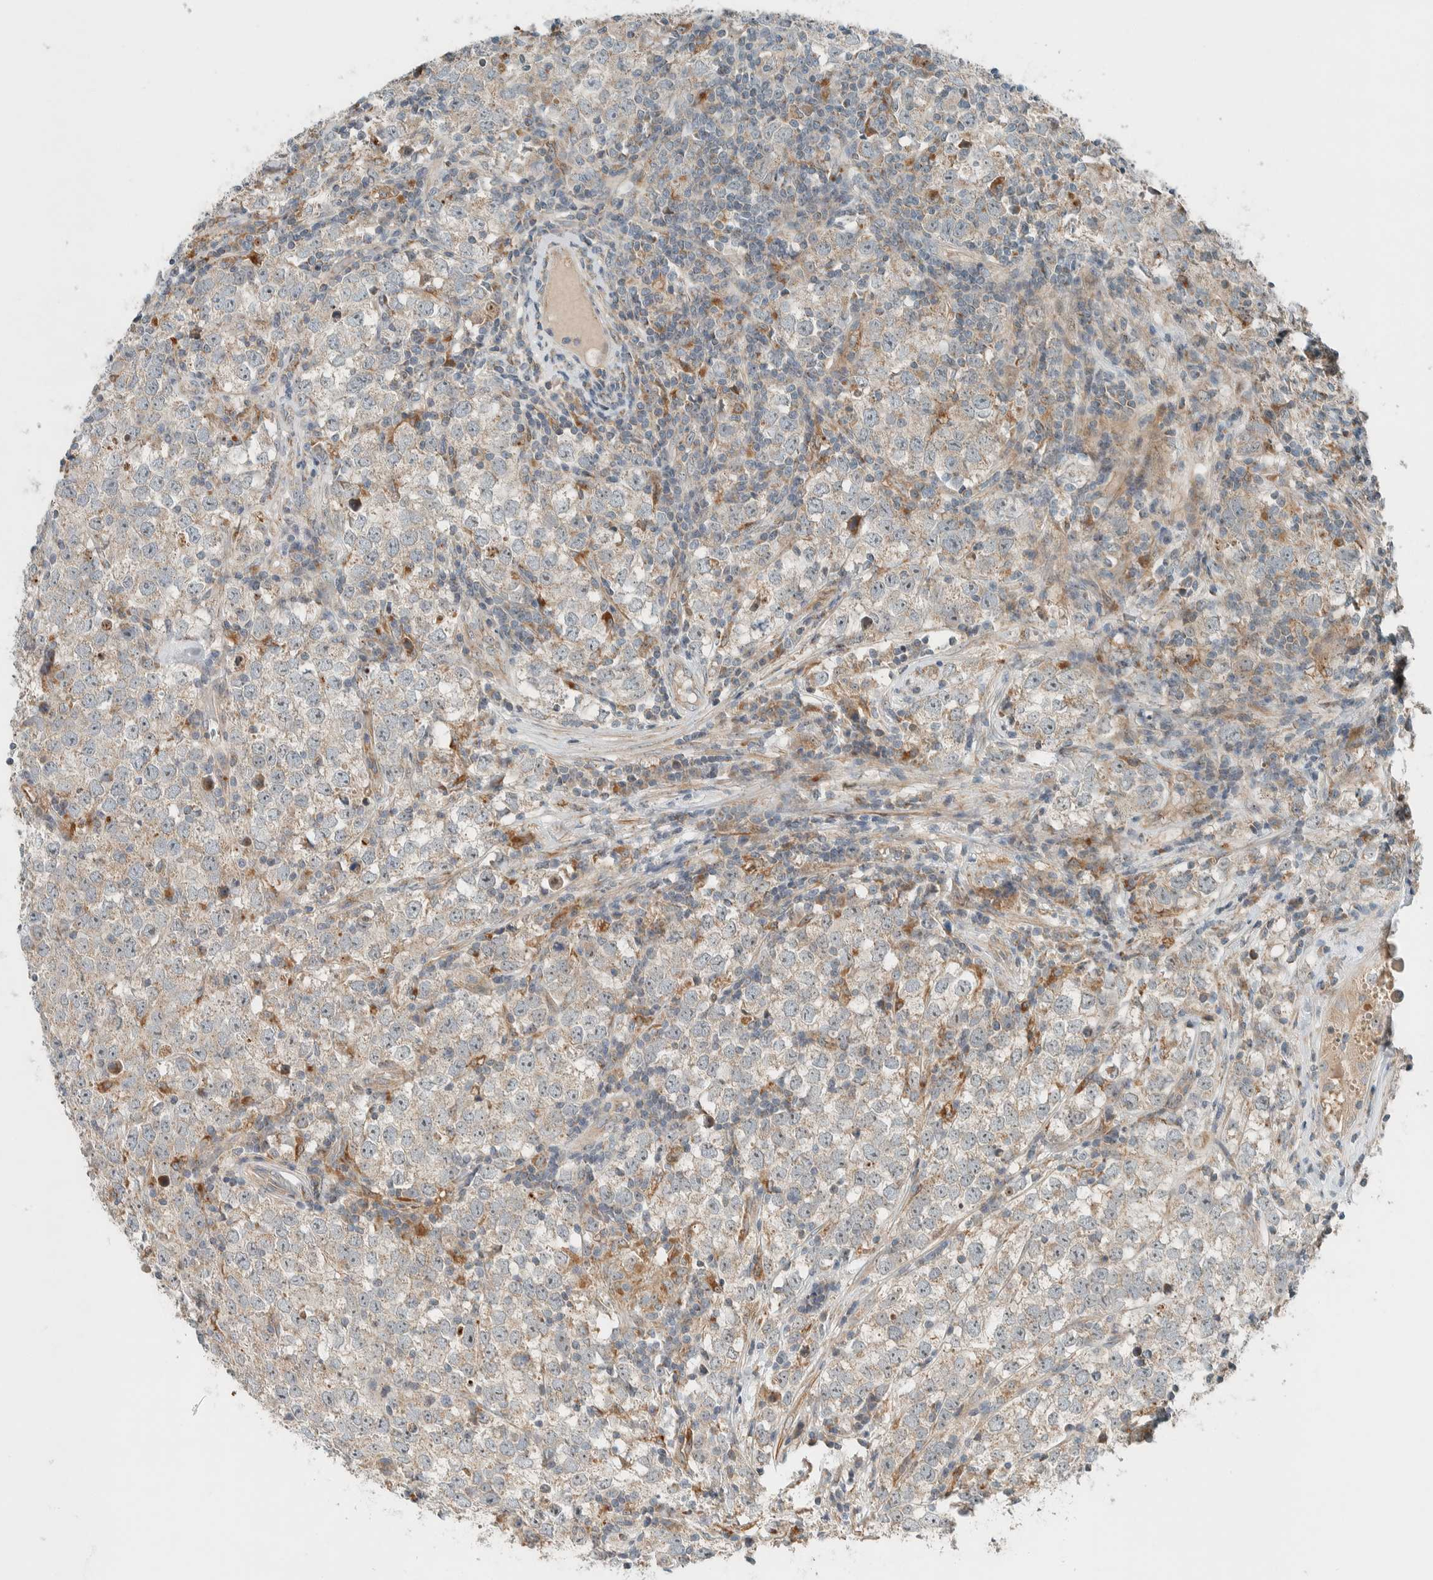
{"staining": {"intensity": "negative", "quantity": "none", "location": "none"}, "tissue": "testis cancer", "cell_type": "Tumor cells", "image_type": "cancer", "snomed": [{"axis": "morphology", "description": "Seminoma, NOS"}, {"axis": "morphology", "description": "Carcinoma, Embryonal, NOS"}, {"axis": "topography", "description": "Testis"}], "caption": "DAB (3,3'-diaminobenzidine) immunohistochemical staining of testis cancer exhibits no significant positivity in tumor cells. Nuclei are stained in blue.", "gene": "SLFN12L", "patient": {"sex": "male", "age": 28}}